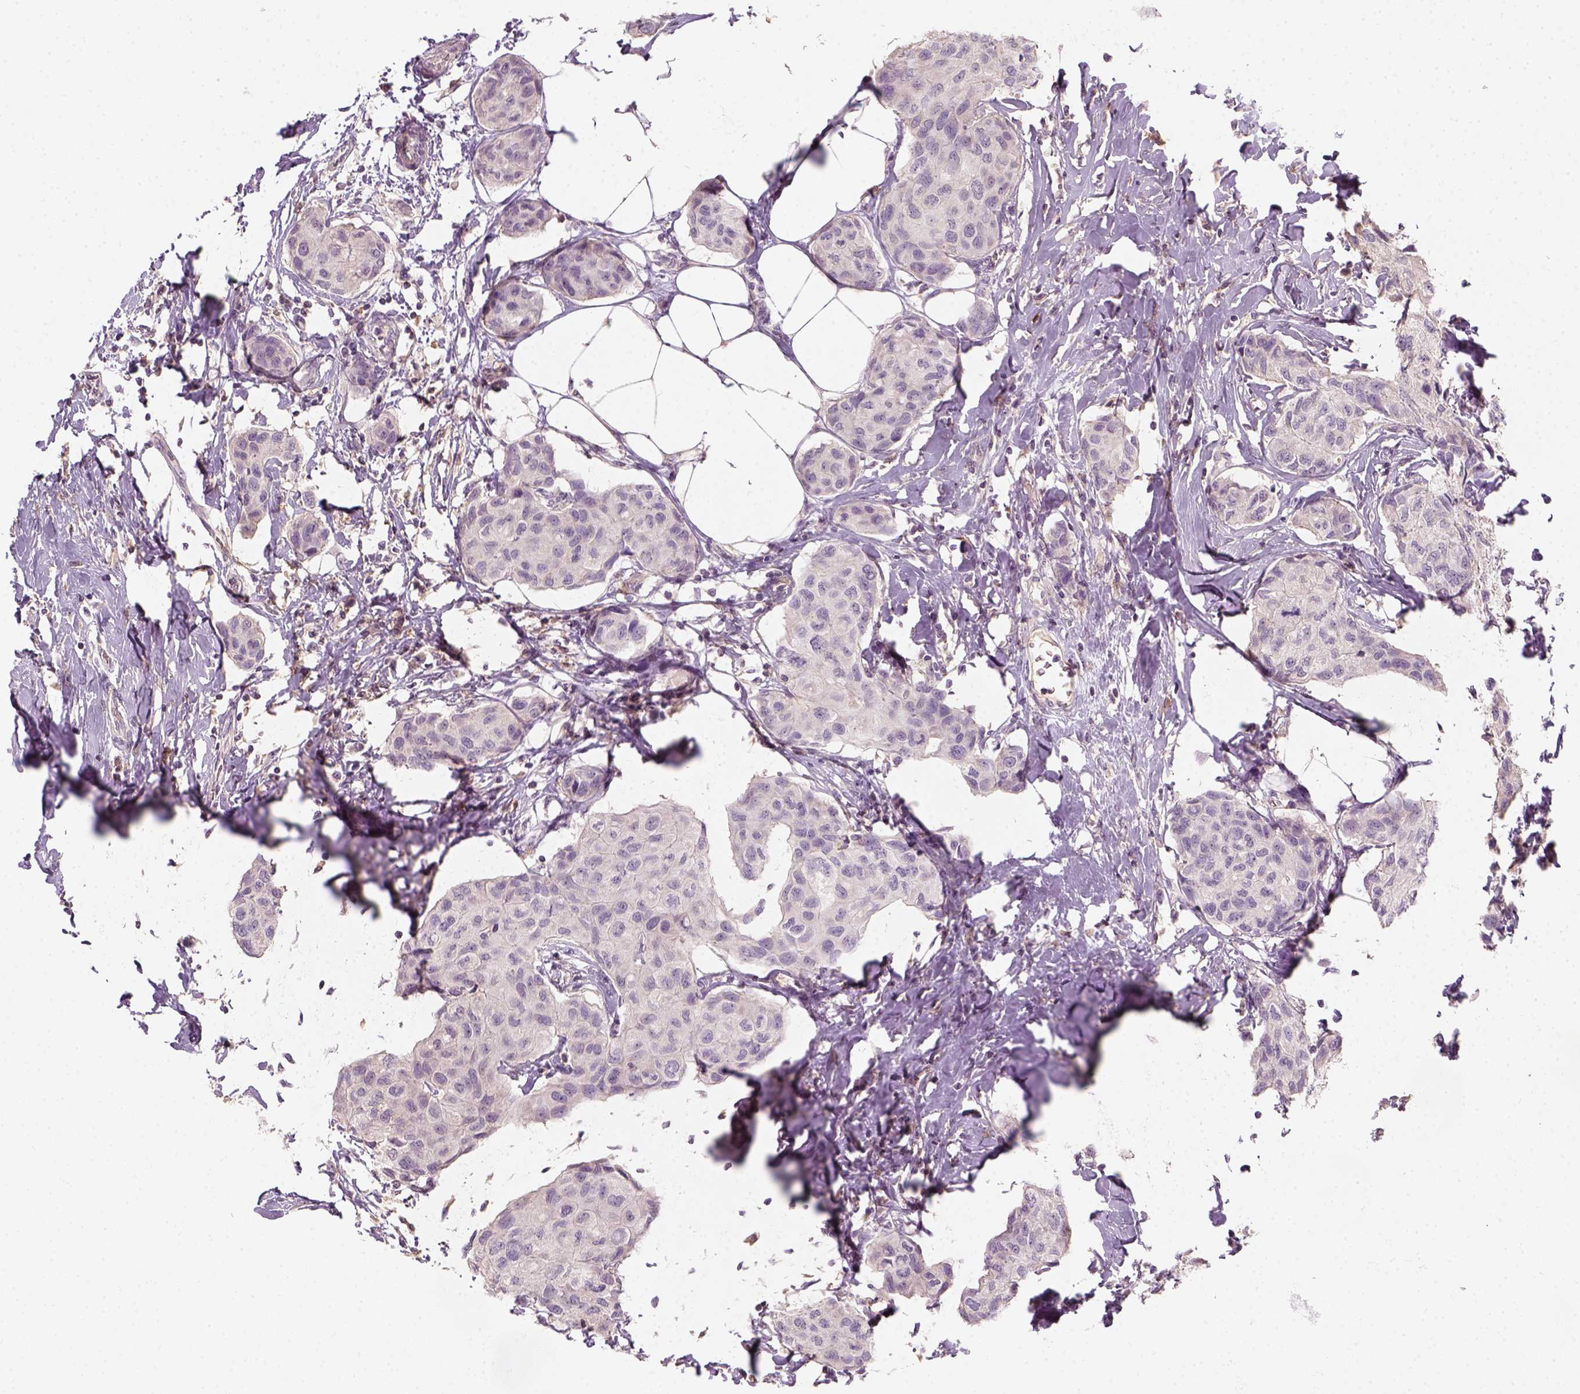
{"staining": {"intensity": "negative", "quantity": "none", "location": "none"}, "tissue": "breast cancer", "cell_type": "Tumor cells", "image_type": "cancer", "snomed": [{"axis": "morphology", "description": "Duct carcinoma"}, {"axis": "topography", "description": "Breast"}], "caption": "Immunohistochemical staining of breast cancer displays no significant positivity in tumor cells.", "gene": "AQP9", "patient": {"sex": "female", "age": 80}}